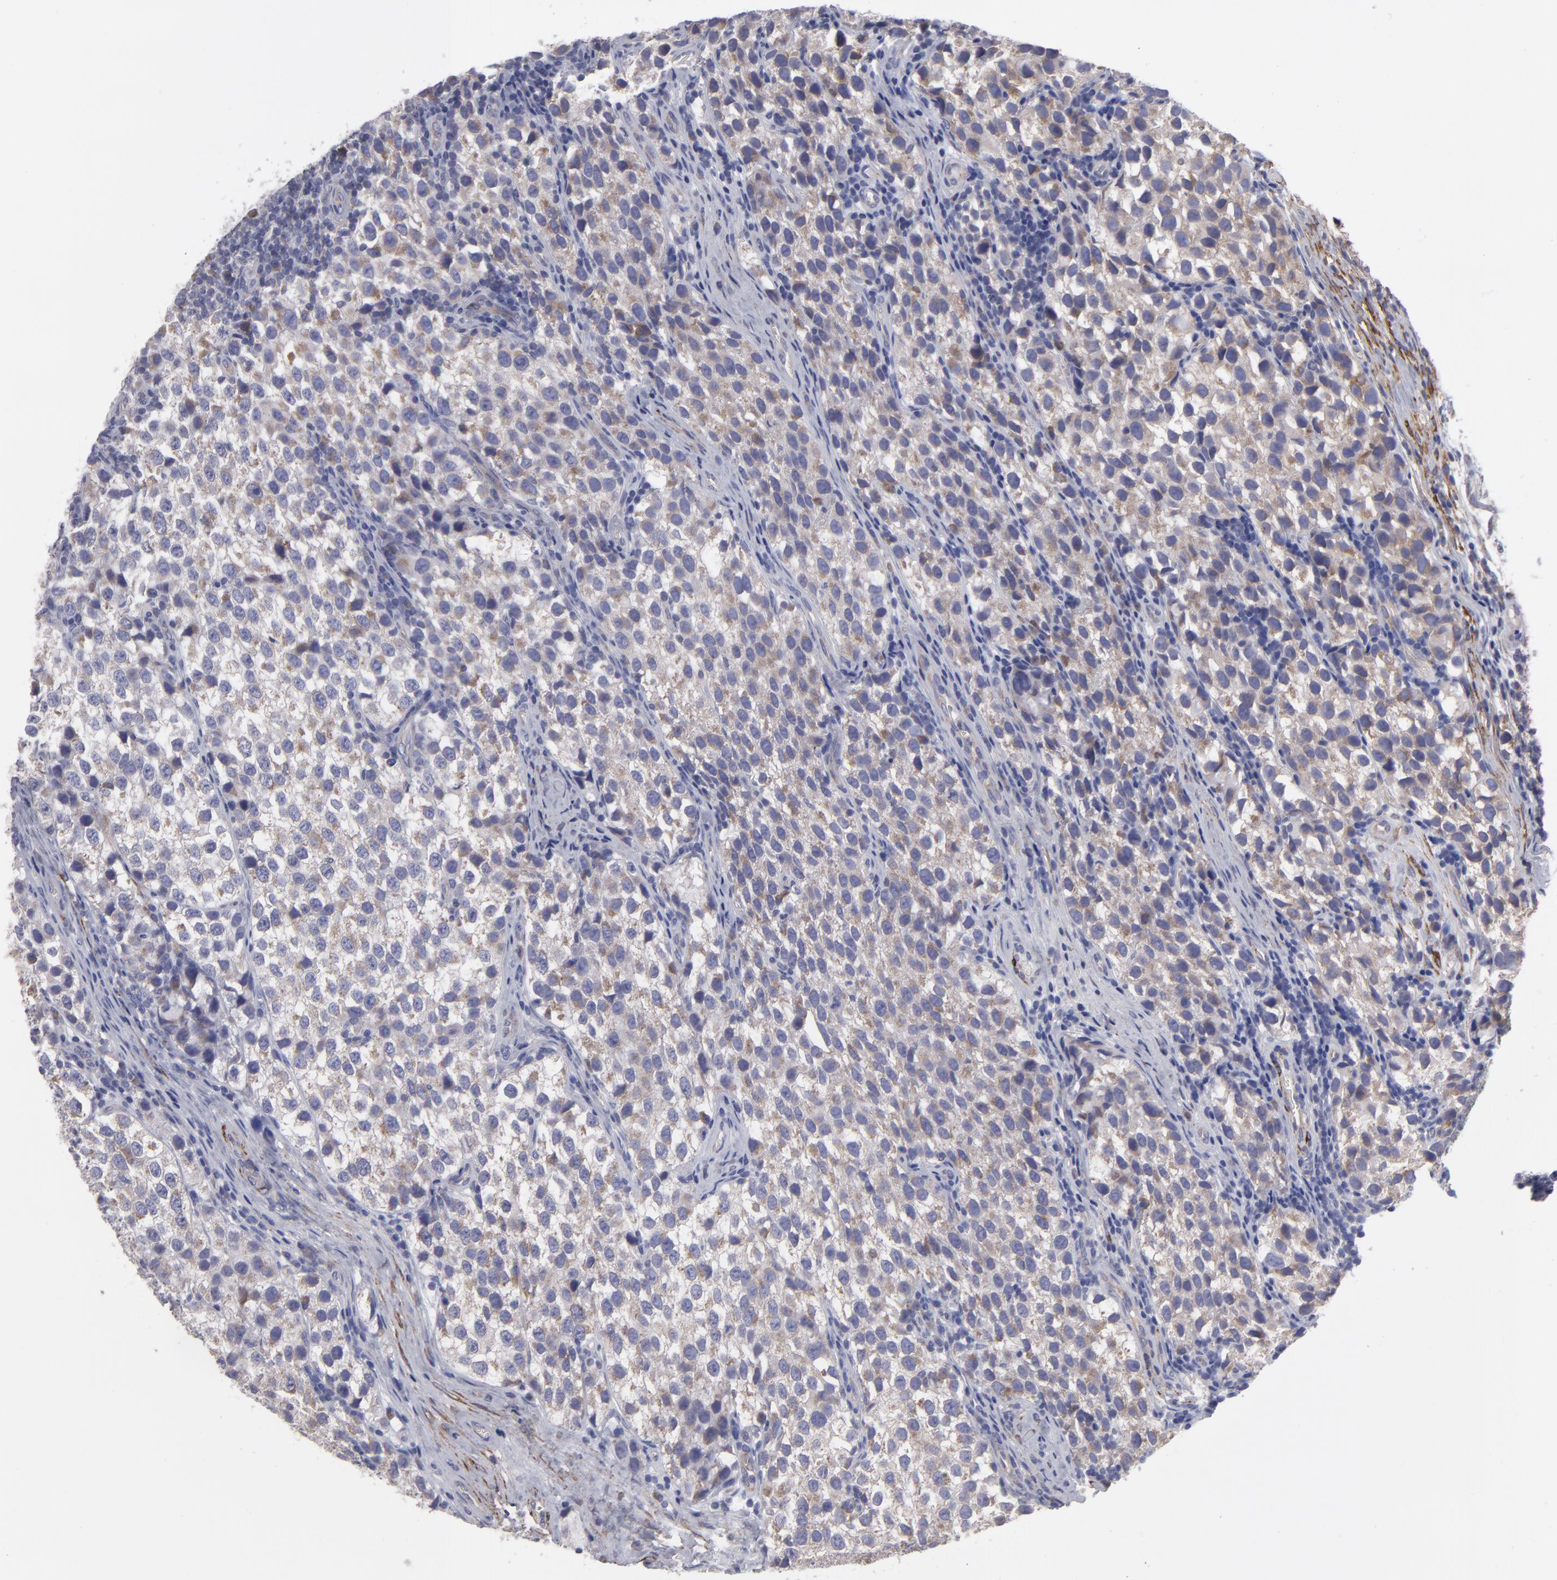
{"staining": {"intensity": "weak", "quantity": "25%-75%", "location": "cytoplasmic/membranous"}, "tissue": "testis cancer", "cell_type": "Tumor cells", "image_type": "cancer", "snomed": [{"axis": "morphology", "description": "Seminoma, NOS"}, {"axis": "topography", "description": "Testis"}], "caption": "Immunohistochemistry (IHC) image of neoplastic tissue: testis cancer (seminoma) stained using immunohistochemistry (IHC) reveals low levels of weak protein expression localized specifically in the cytoplasmic/membranous of tumor cells, appearing as a cytoplasmic/membranous brown color.", "gene": "SLMAP", "patient": {"sex": "male", "age": 39}}